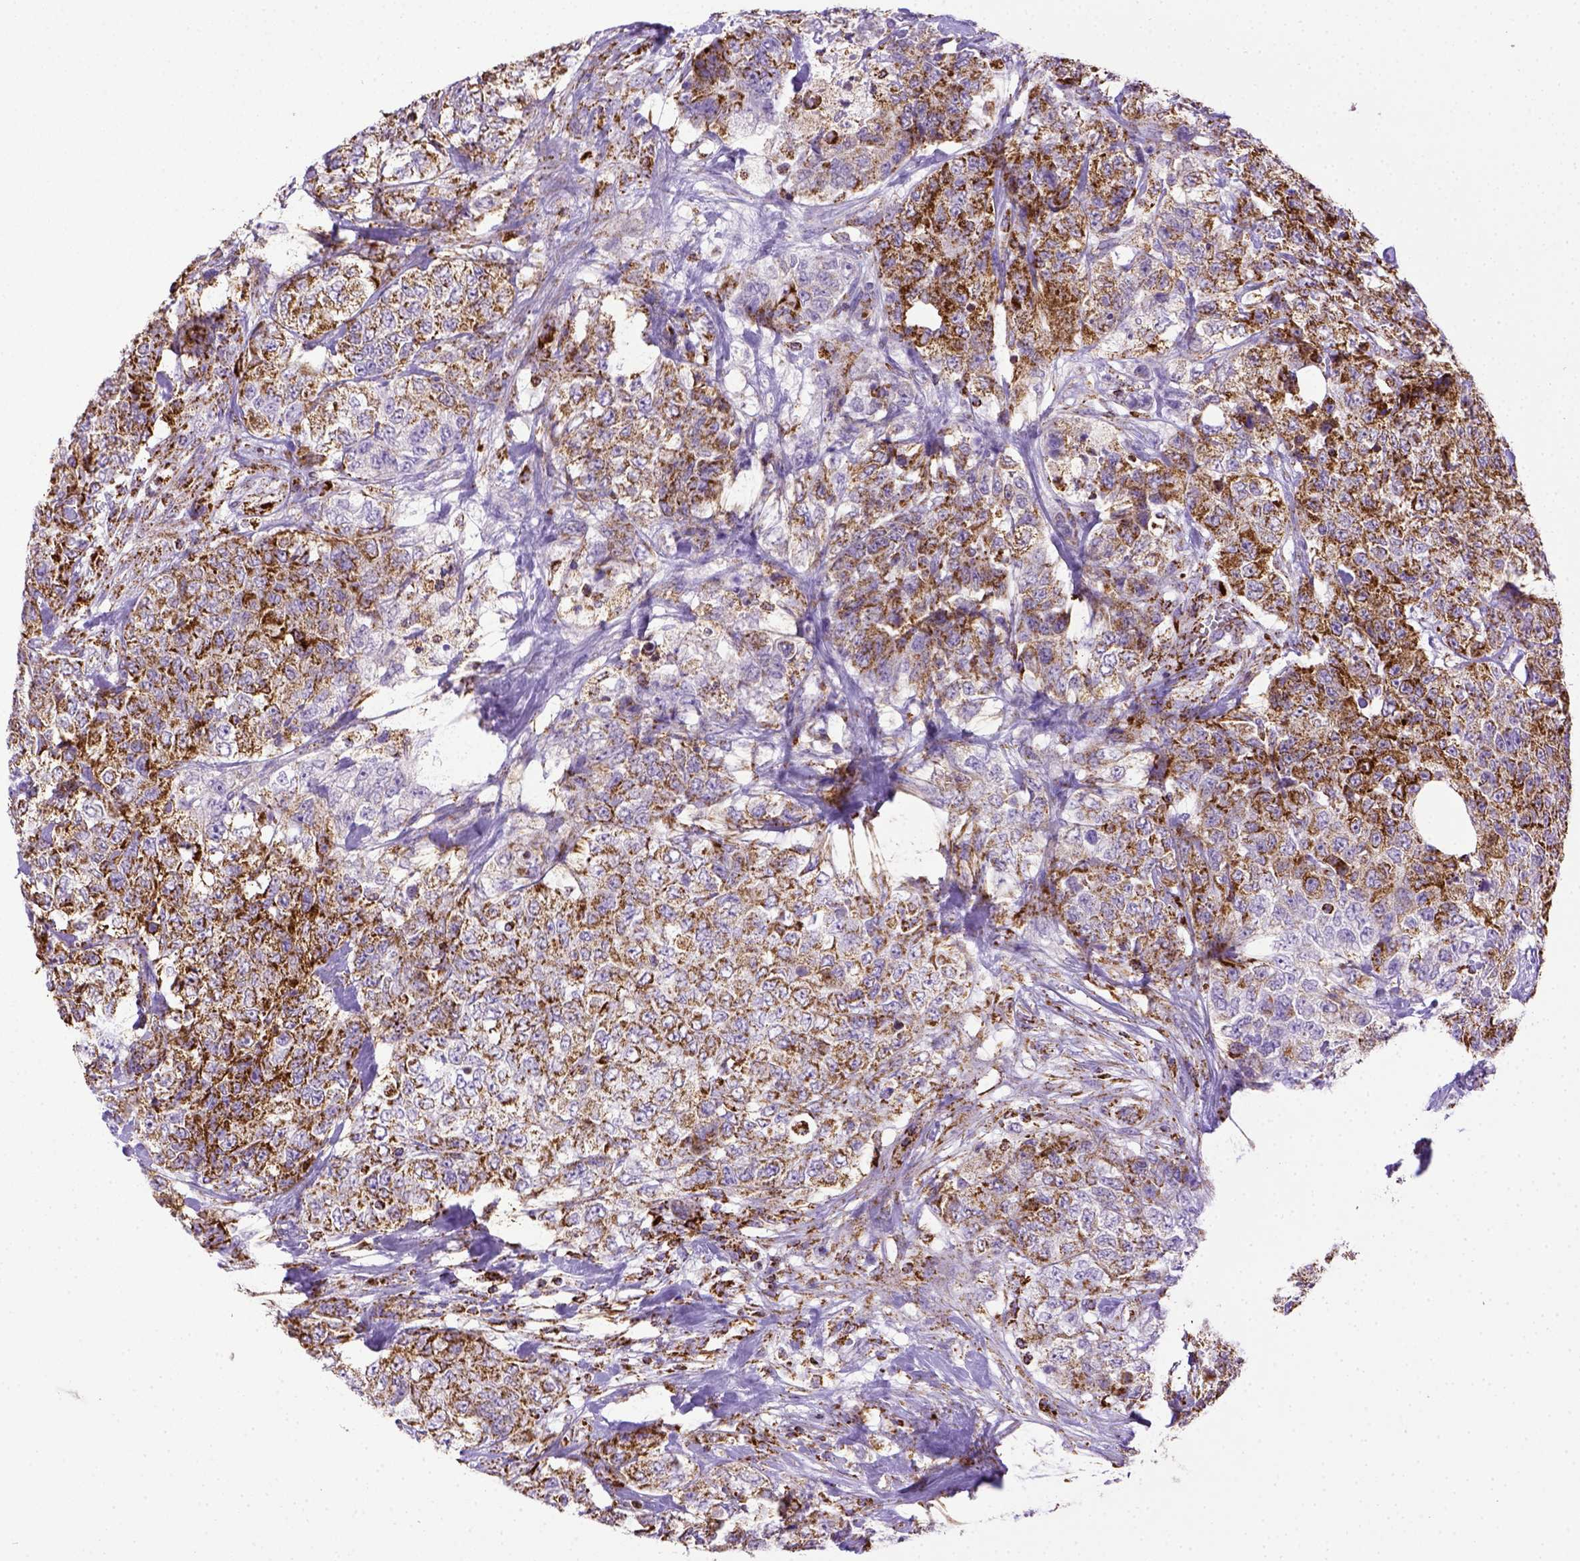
{"staining": {"intensity": "strong", "quantity": ">75%", "location": "cytoplasmic/membranous"}, "tissue": "urothelial cancer", "cell_type": "Tumor cells", "image_type": "cancer", "snomed": [{"axis": "morphology", "description": "Urothelial carcinoma, High grade"}, {"axis": "topography", "description": "Urinary bladder"}], "caption": "This image shows immunohistochemistry staining of urothelial cancer, with high strong cytoplasmic/membranous staining in approximately >75% of tumor cells.", "gene": "MT-CO1", "patient": {"sex": "female", "age": 78}}